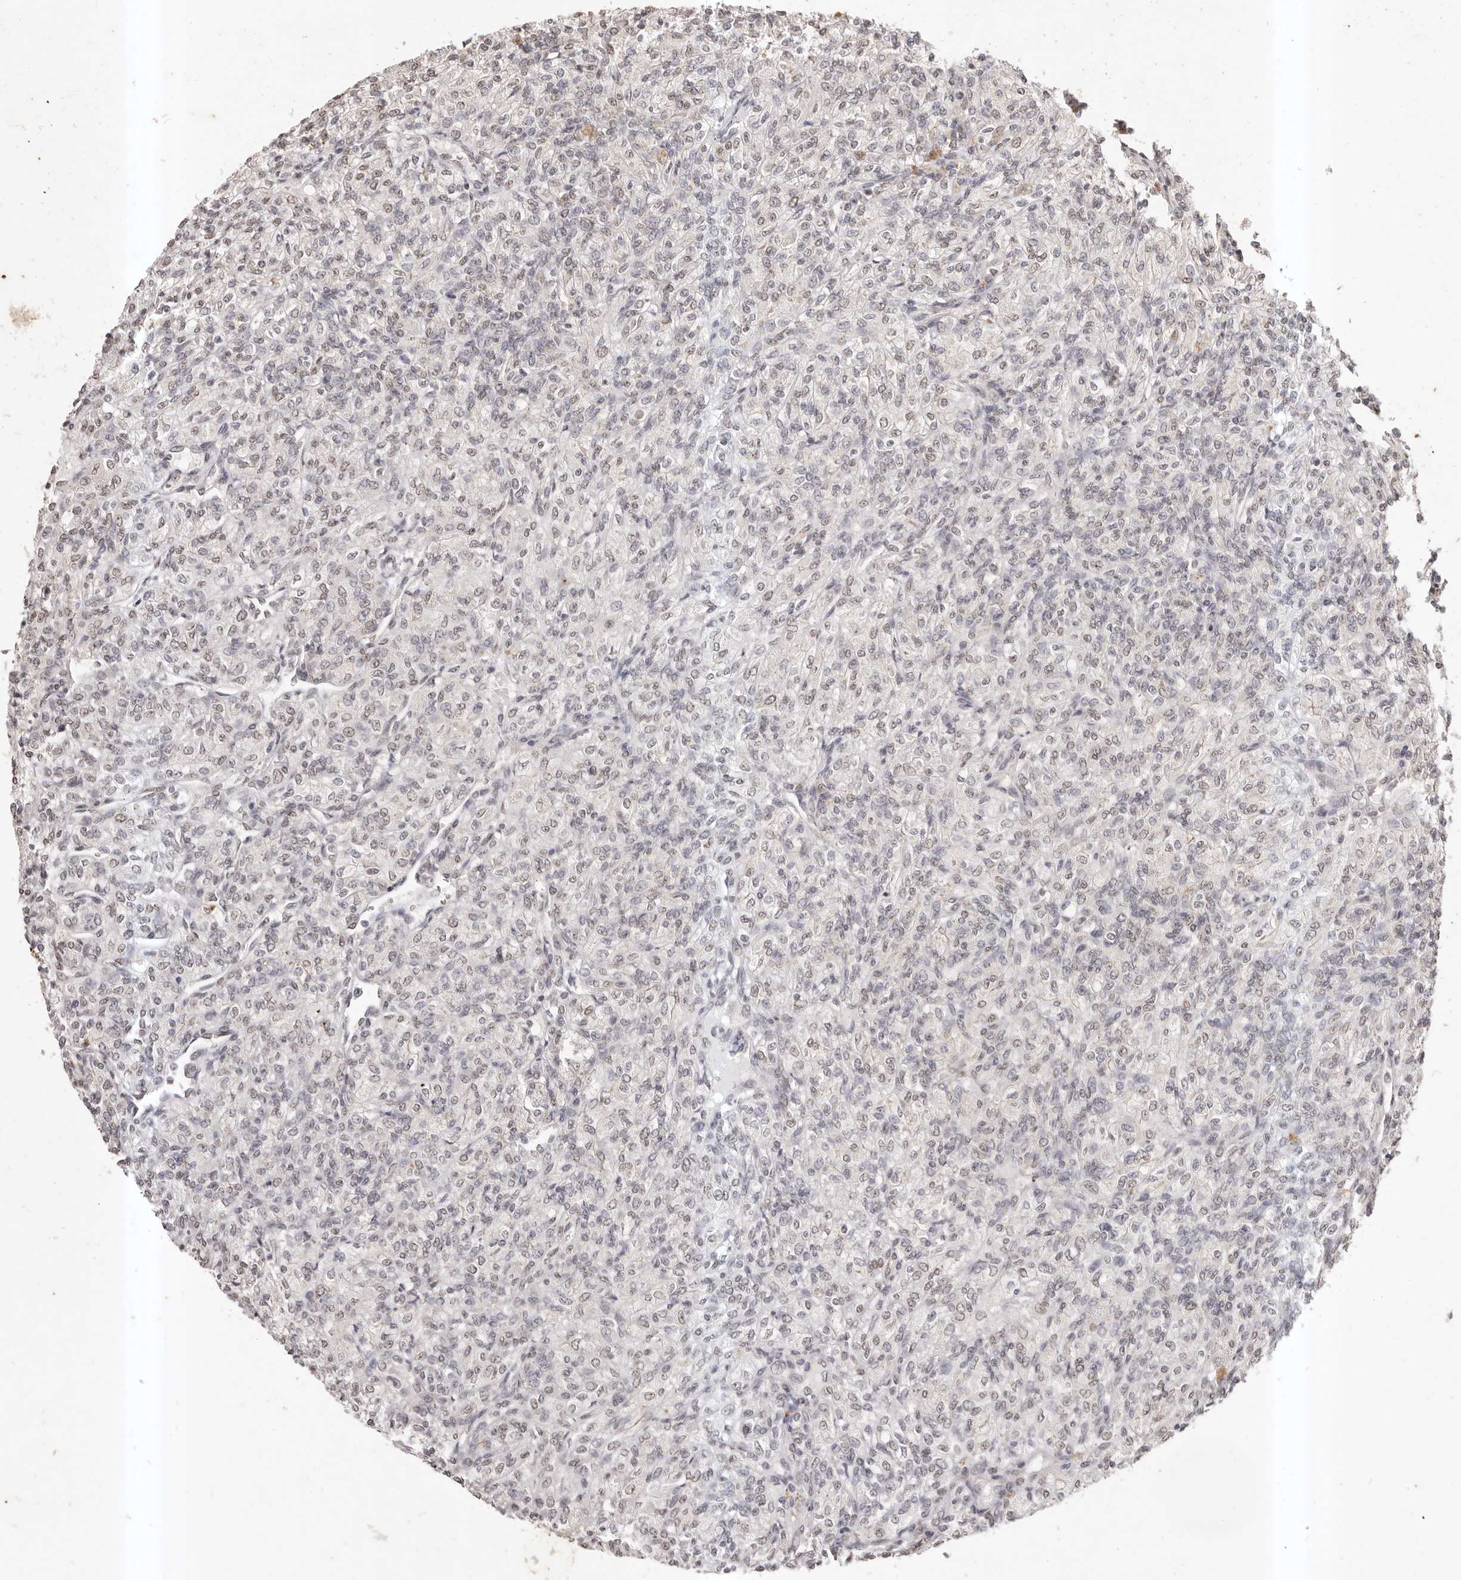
{"staining": {"intensity": "weak", "quantity": "25%-75%", "location": "nuclear"}, "tissue": "renal cancer", "cell_type": "Tumor cells", "image_type": "cancer", "snomed": [{"axis": "morphology", "description": "Adenocarcinoma, NOS"}, {"axis": "topography", "description": "Kidney"}], "caption": "Immunohistochemical staining of human renal cancer (adenocarcinoma) shows low levels of weak nuclear protein positivity in approximately 25%-75% of tumor cells.", "gene": "RPS6KA5", "patient": {"sex": "male", "age": 77}}